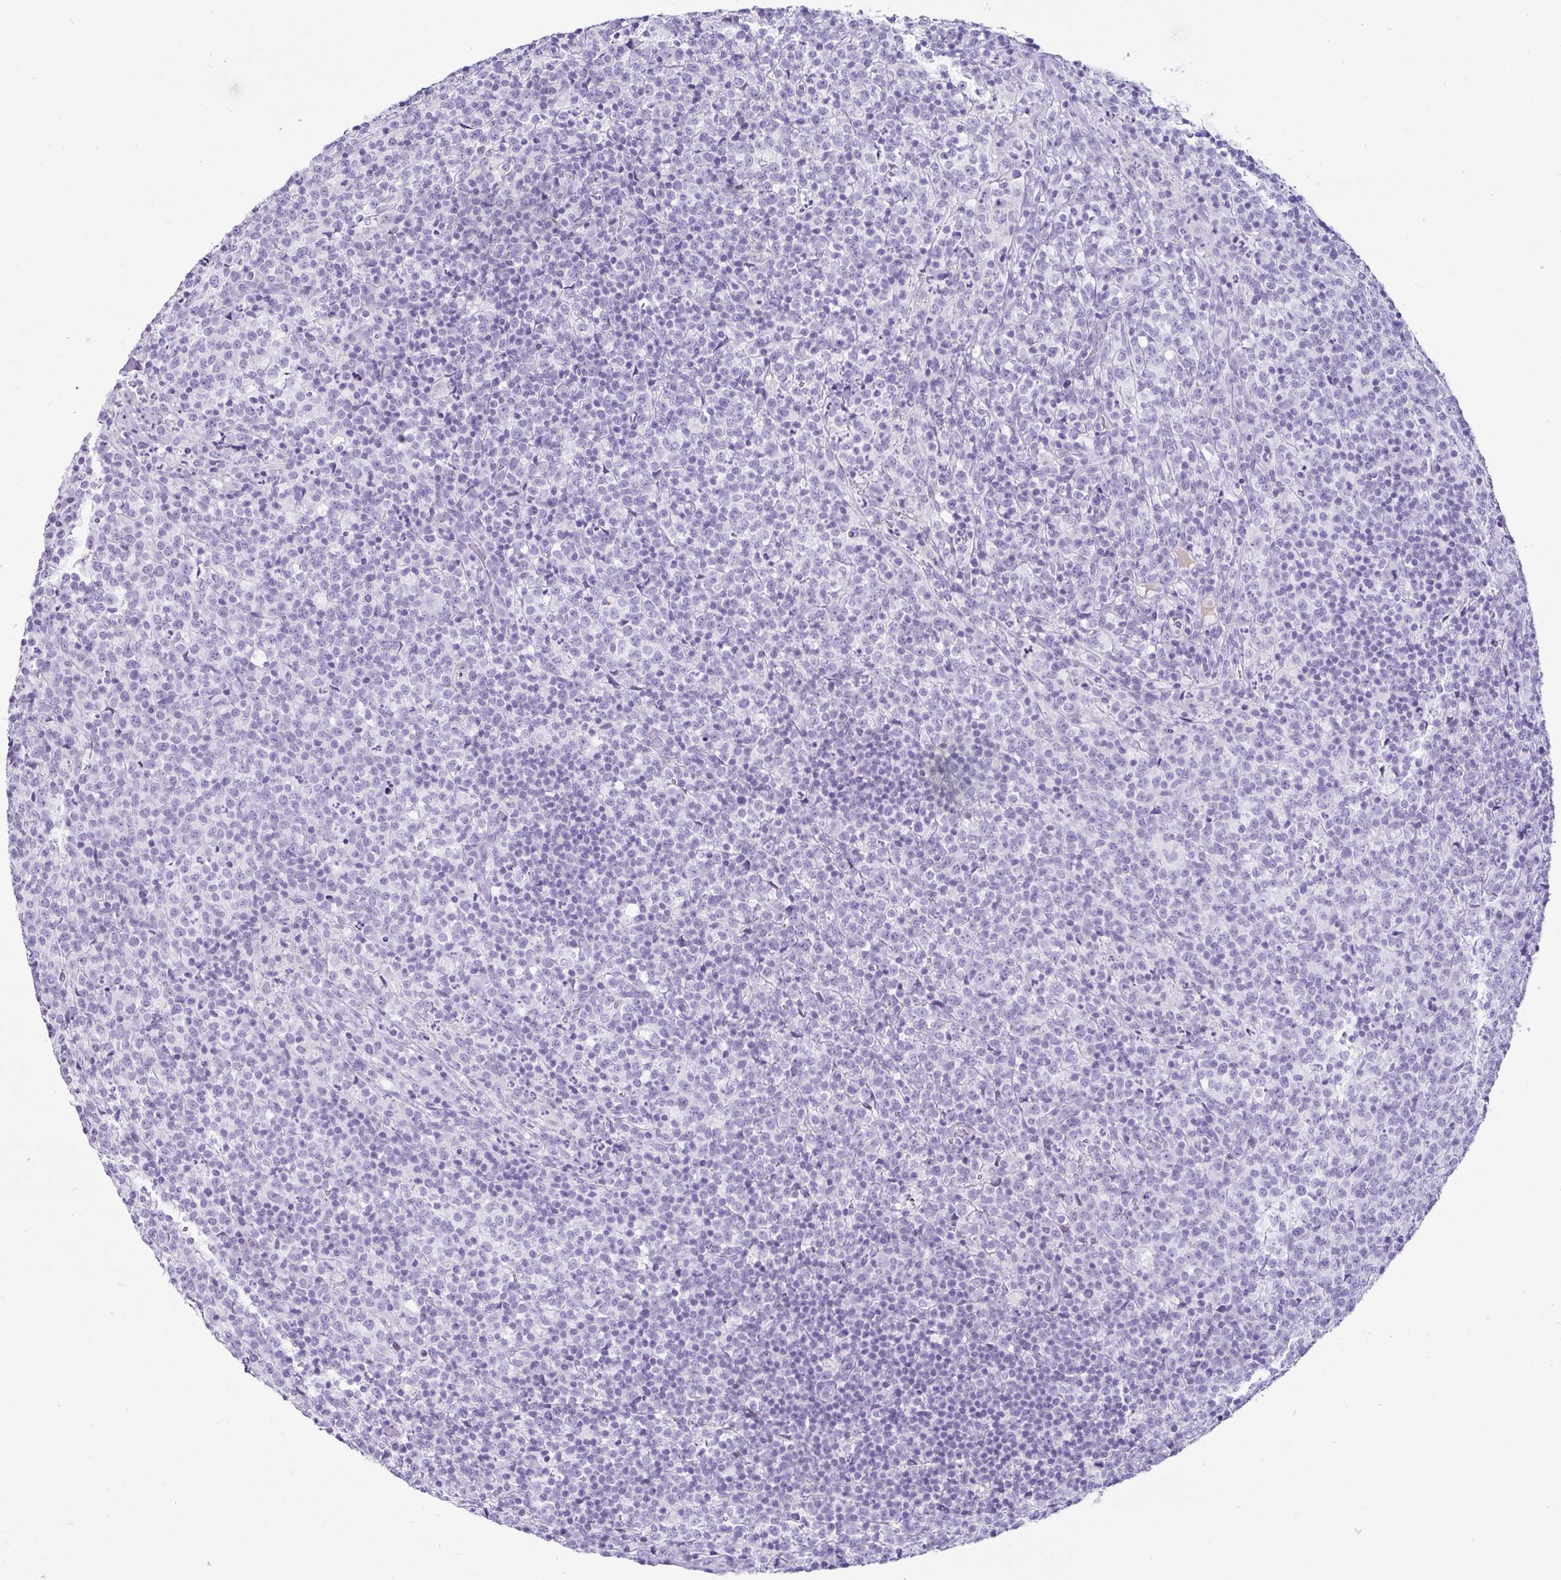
{"staining": {"intensity": "negative", "quantity": "none", "location": "none"}, "tissue": "lymphoma", "cell_type": "Tumor cells", "image_type": "cancer", "snomed": [{"axis": "morphology", "description": "Malignant lymphoma, non-Hodgkin's type, High grade"}, {"axis": "topography", "description": "Lymph node"}], "caption": "DAB immunohistochemical staining of lymphoma shows no significant staining in tumor cells.", "gene": "SERPINB3", "patient": {"sex": "male", "age": 54}}